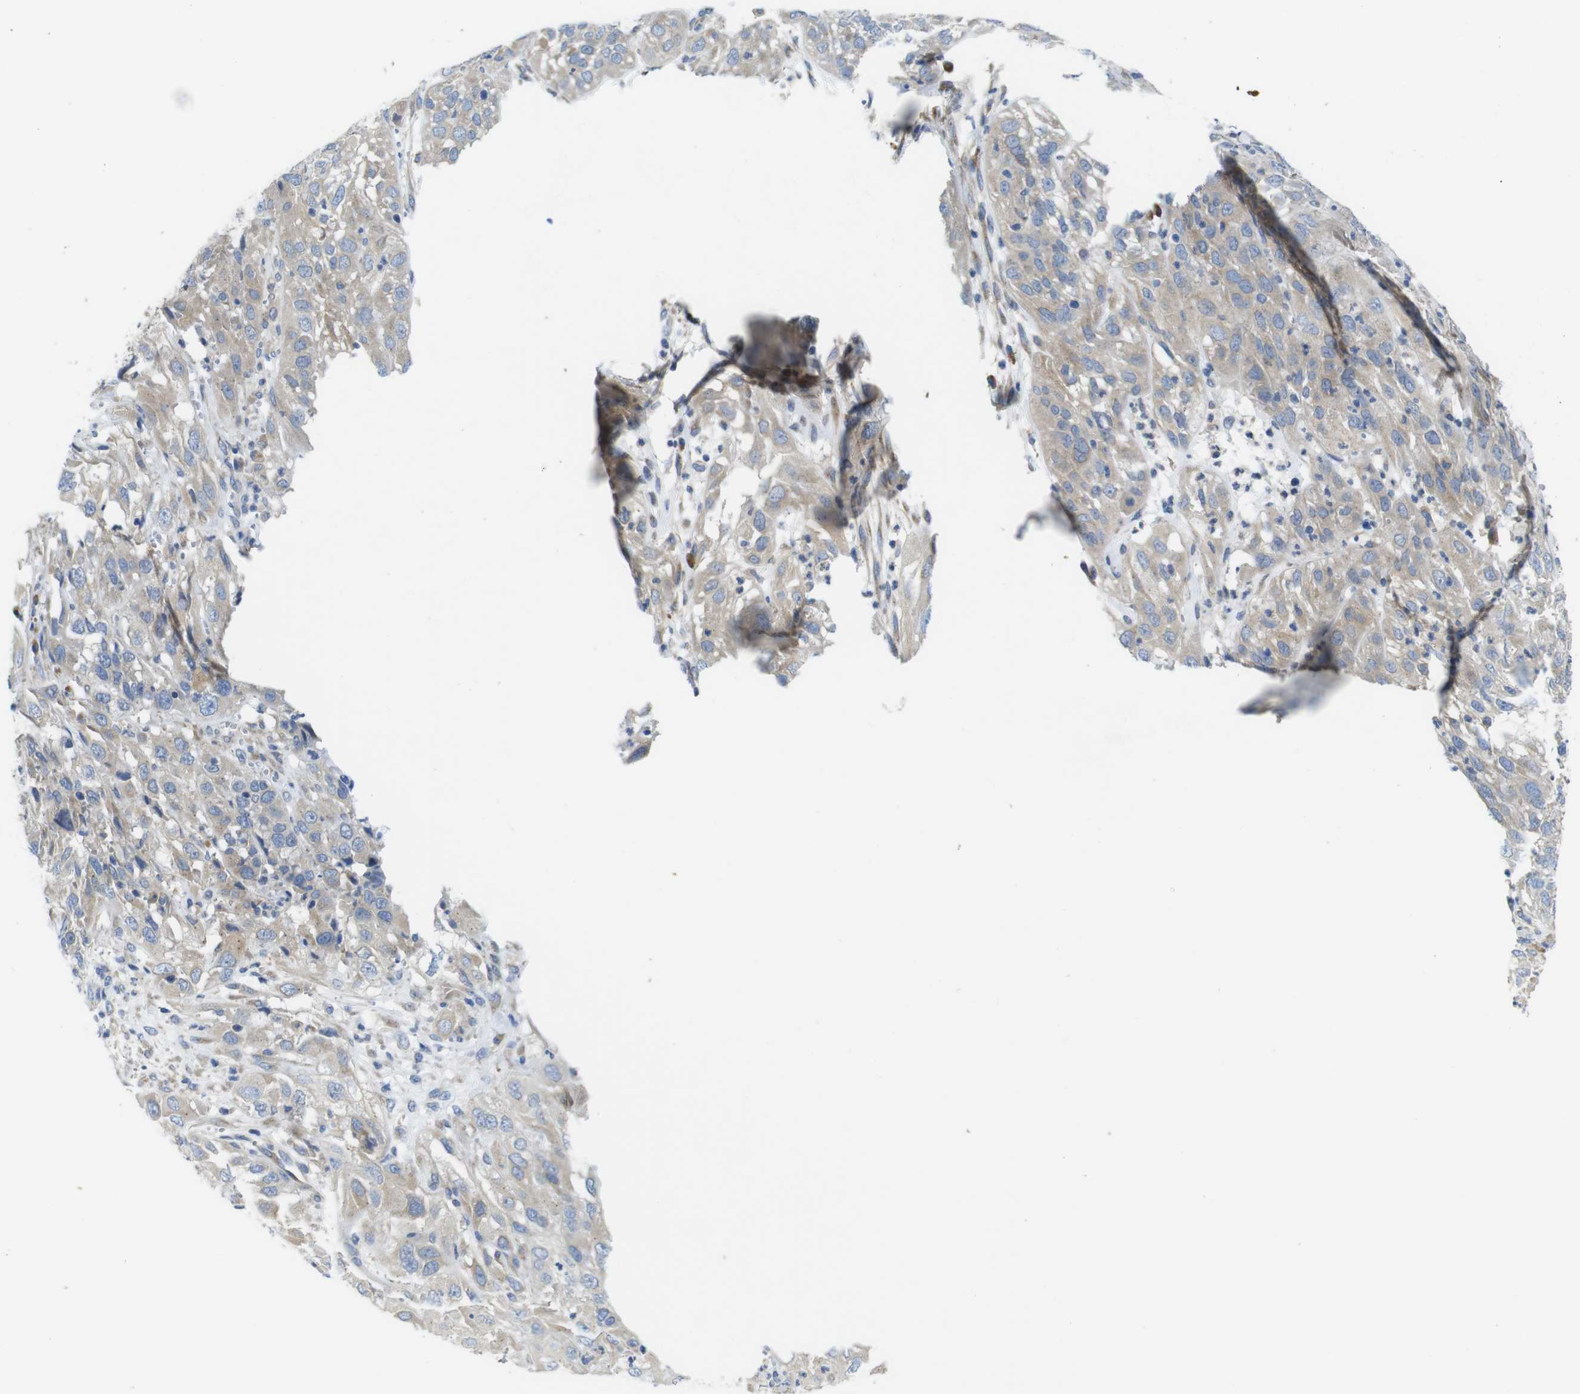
{"staining": {"intensity": "moderate", "quantity": ">75%", "location": "cytoplasmic/membranous"}, "tissue": "cervical cancer", "cell_type": "Tumor cells", "image_type": "cancer", "snomed": [{"axis": "morphology", "description": "Squamous cell carcinoma, NOS"}, {"axis": "topography", "description": "Cervix"}], "caption": "Immunohistochemical staining of cervical cancer (squamous cell carcinoma) exhibits moderate cytoplasmic/membranous protein staining in approximately >75% of tumor cells.", "gene": "DDRGK1", "patient": {"sex": "female", "age": 32}}